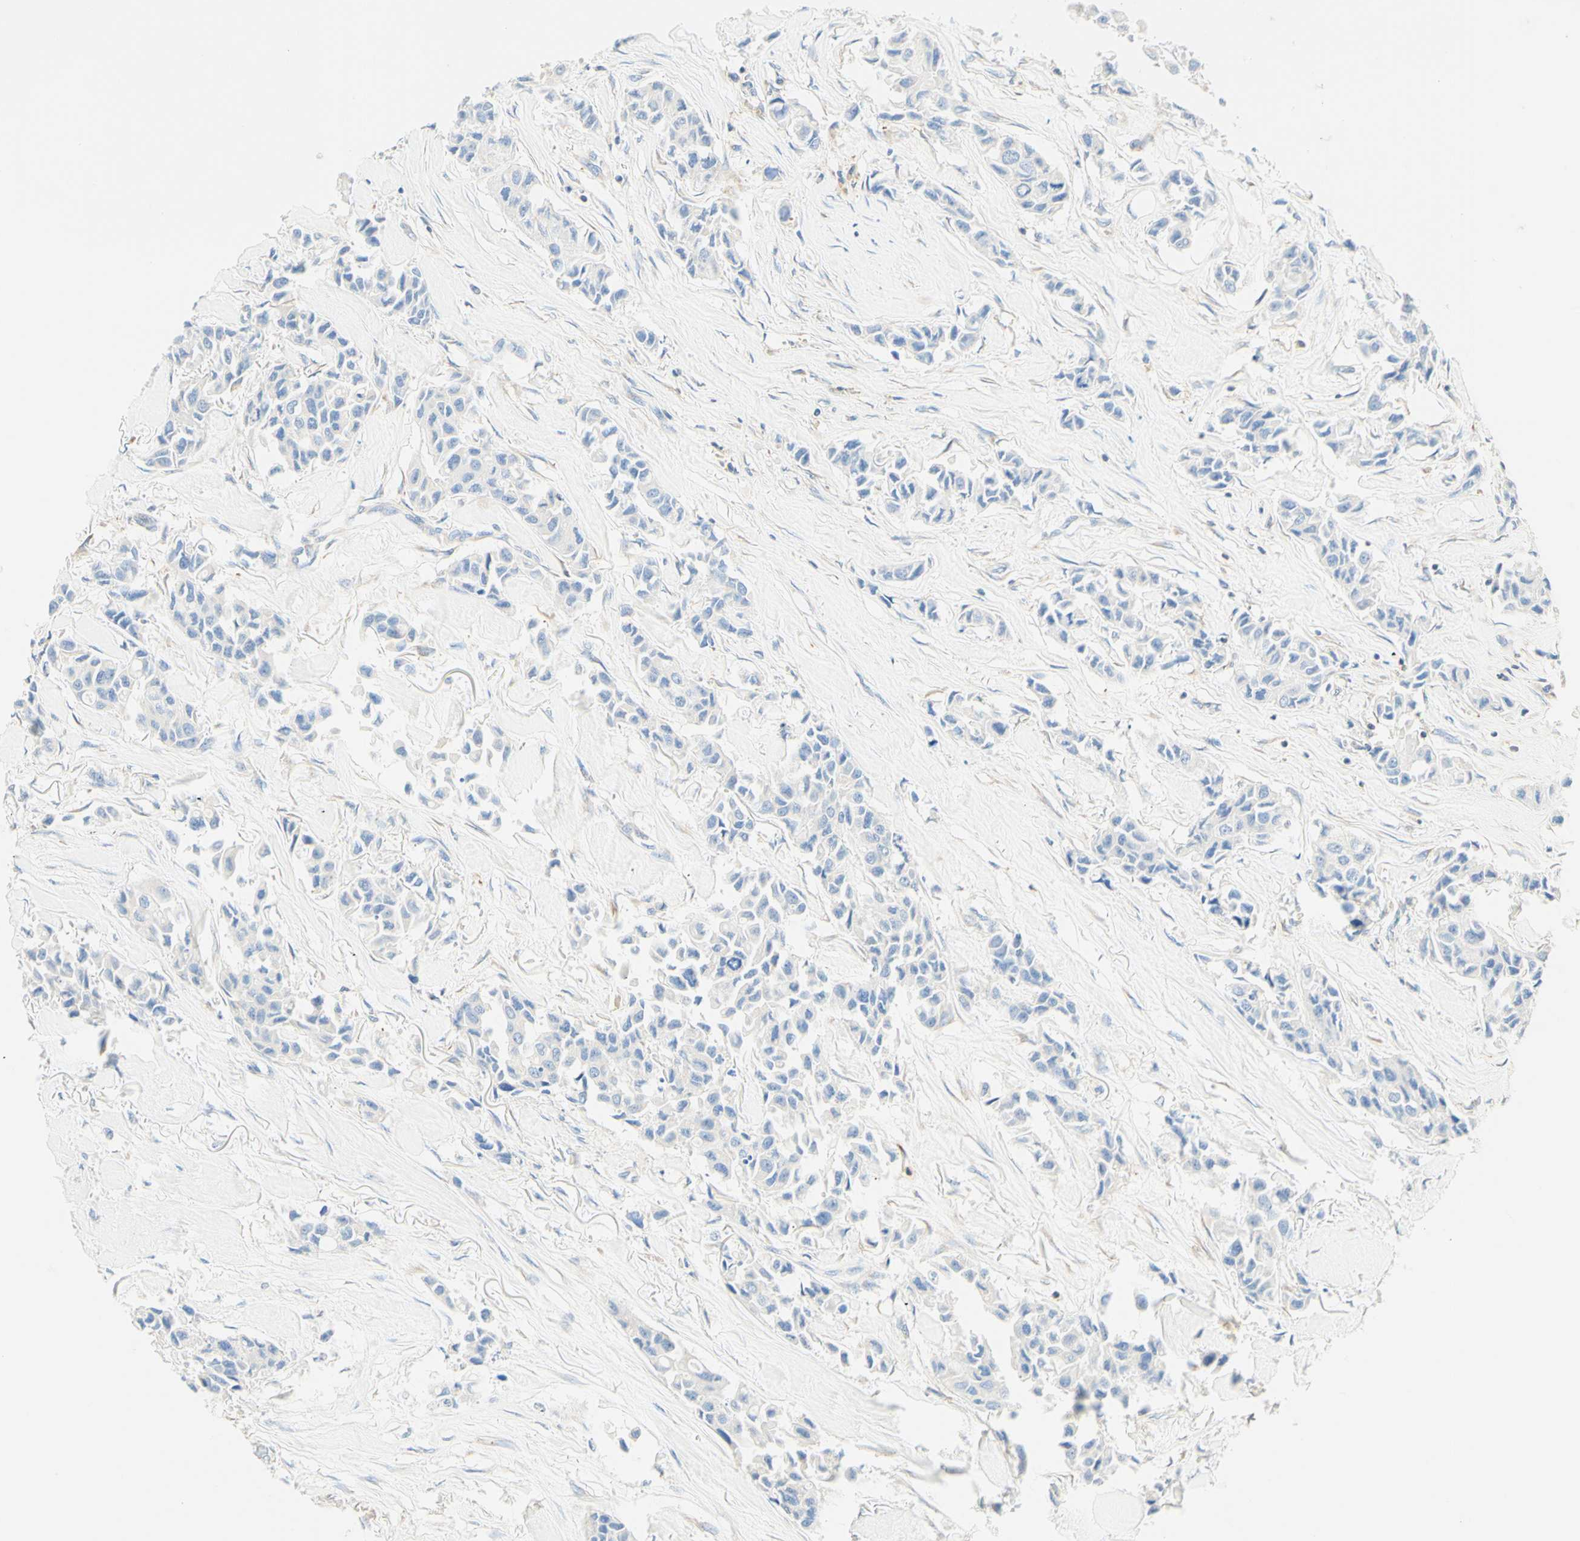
{"staining": {"intensity": "negative", "quantity": "none", "location": "none"}, "tissue": "breast cancer", "cell_type": "Tumor cells", "image_type": "cancer", "snomed": [{"axis": "morphology", "description": "Duct carcinoma"}, {"axis": "topography", "description": "Breast"}], "caption": "Tumor cells are negative for brown protein staining in breast infiltrating ductal carcinoma. (Stains: DAB IHC with hematoxylin counter stain, Microscopy: brightfield microscopy at high magnification).", "gene": "LAT", "patient": {"sex": "female", "age": 80}}